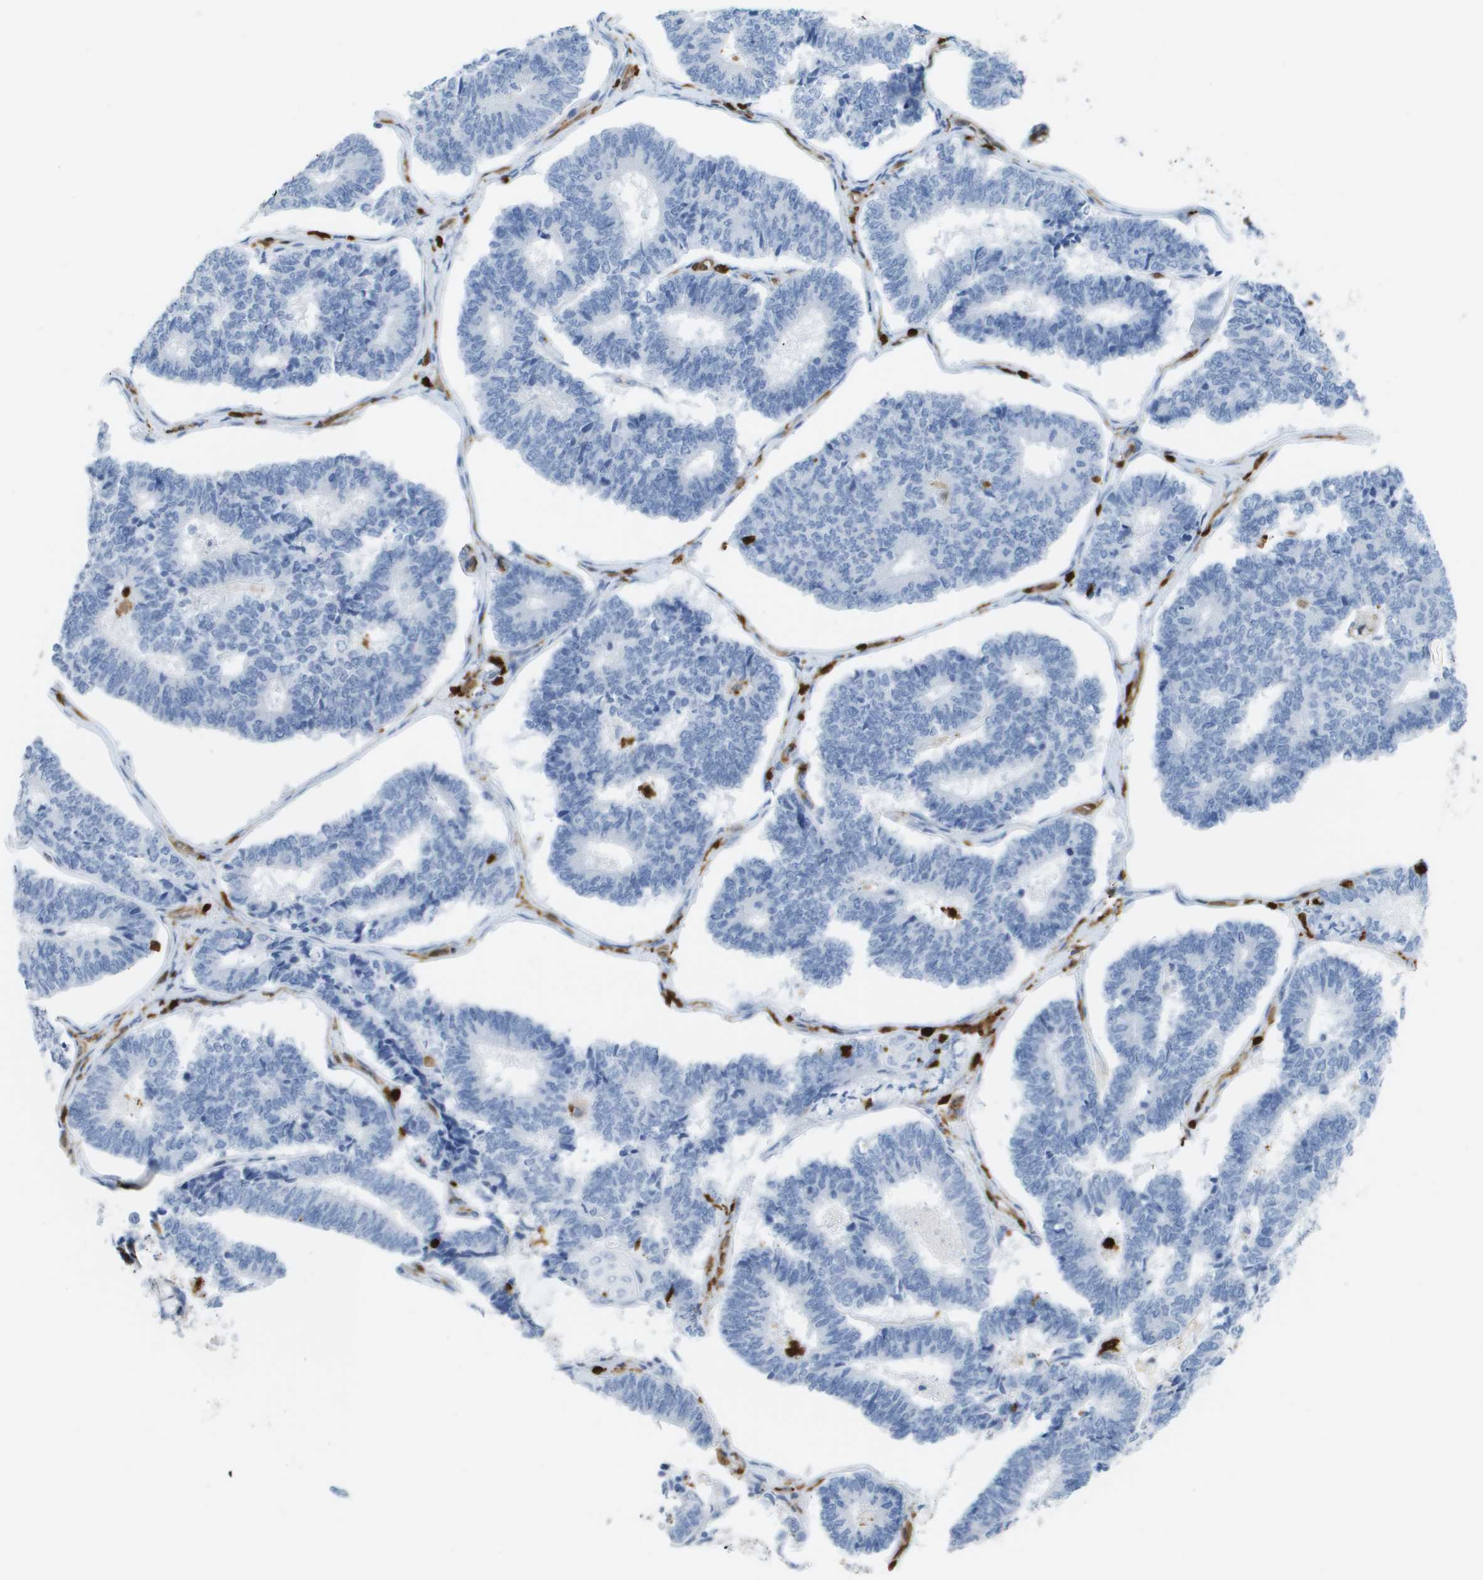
{"staining": {"intensity": "negative", "quantity": "none", "location": "none"}, "tissue": "endometrial cancer", "cell_type": "Tumor cells", "image_type": "cancer", "snomed": [{"axis": "morphology", "description": "Adenocarcinoma, NOS"}, {"axis": "topography", "description": "Endometrium"}], "caption": "Tumor cells show no significant protein staining in endometrial cancer.", "gene": "DOCK5", "patient": {"sex": "female", "age": 70}}